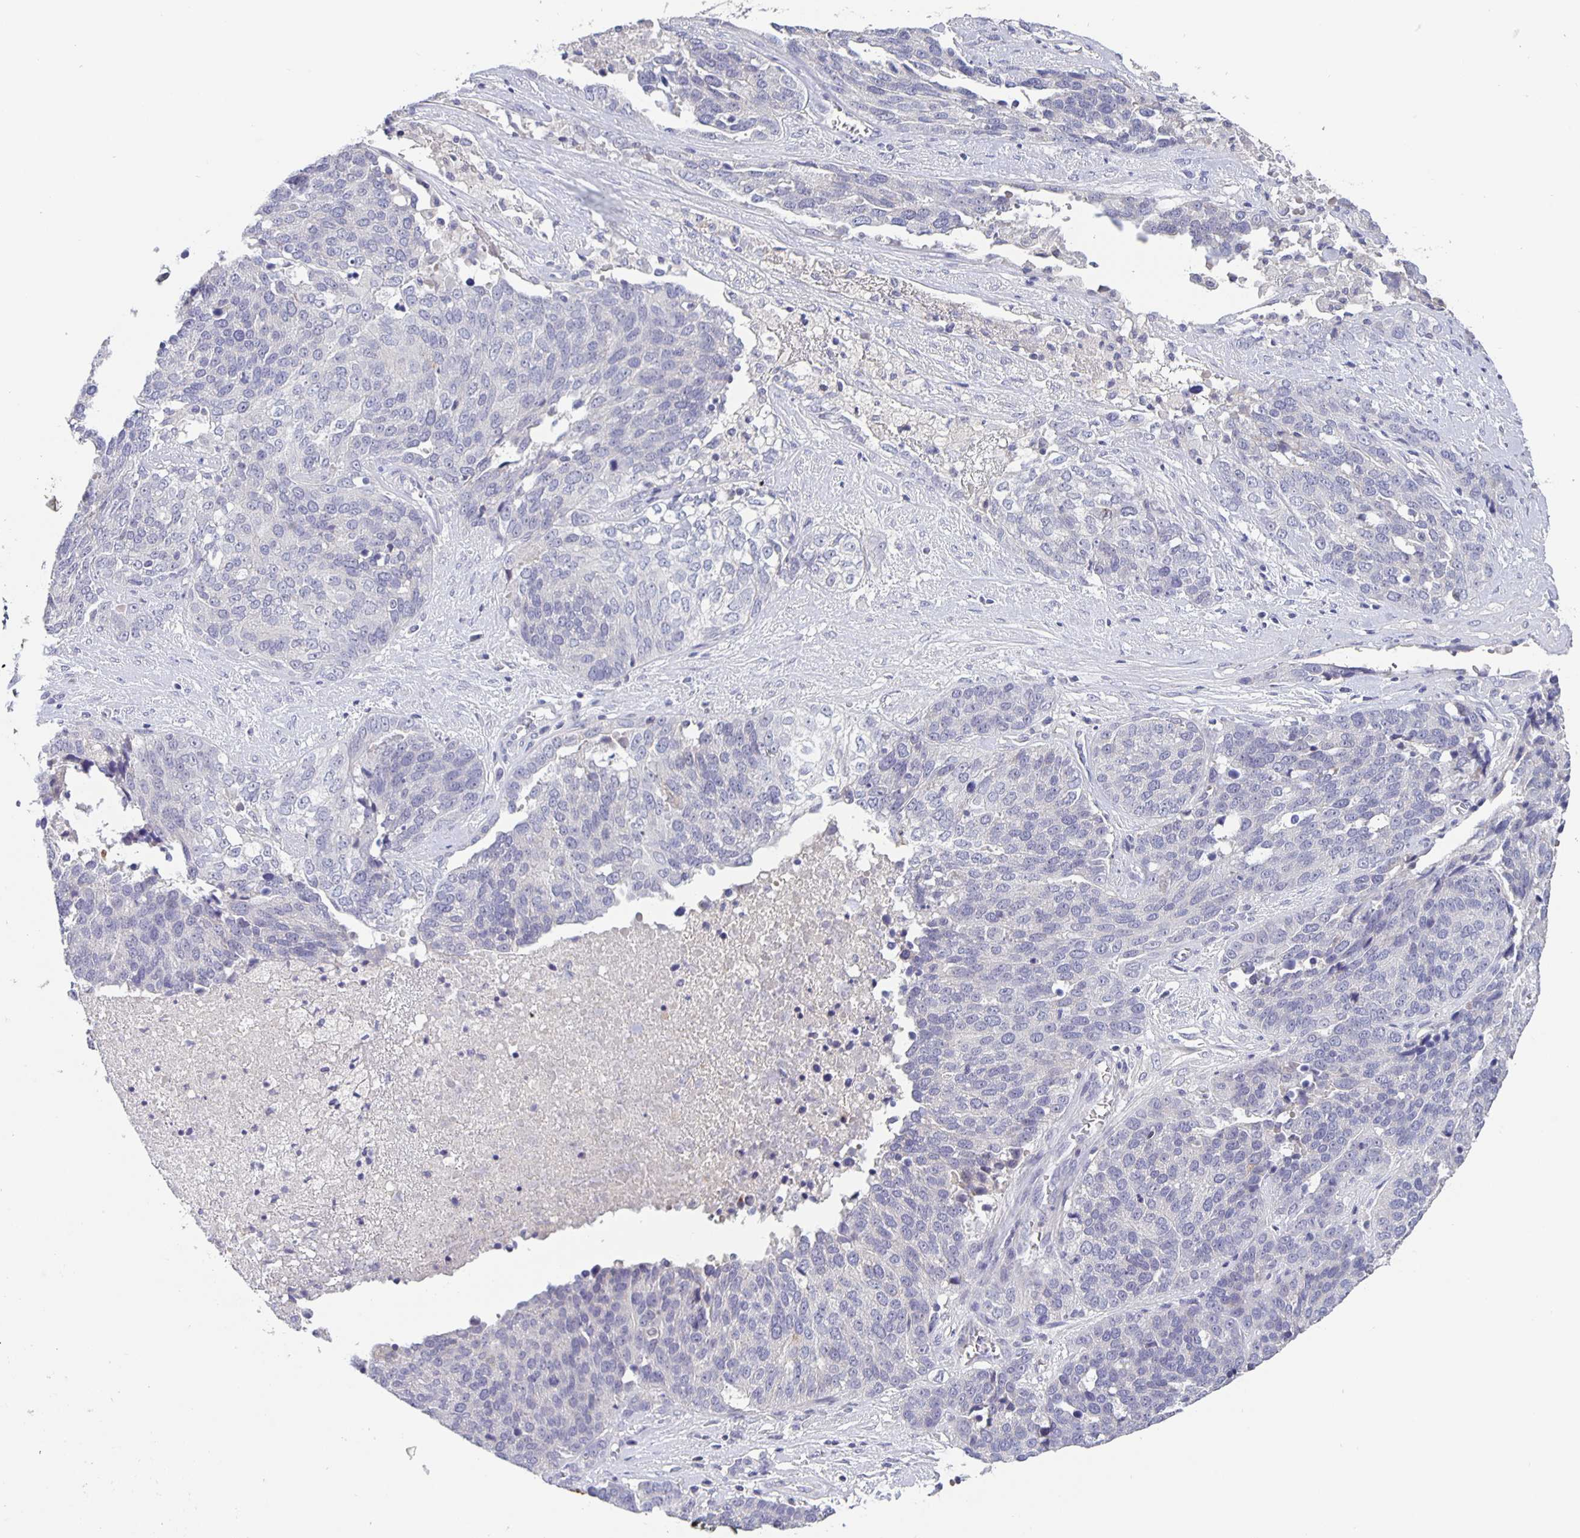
{"staining": {"intensity": "negative", "quantity": "none", "location": "none"}, "tissue": "ovarian cancer", "cell_type": "Tumor cells", "image_type": "cancer", "snomed": [{"axis": "morphology", "description": "Cystadenocarcinoma, serous, NOS"}, {"axis": "topography", "description": "Ovary"}], "caption": "Immunohistochemistry image of human serous cystadenocarcinoma (ovarian) stained for a protein (brown), which displays no expression in tumor cells.", "gene": "GDF15", "patient": {"sex": "female", "age": 44}}